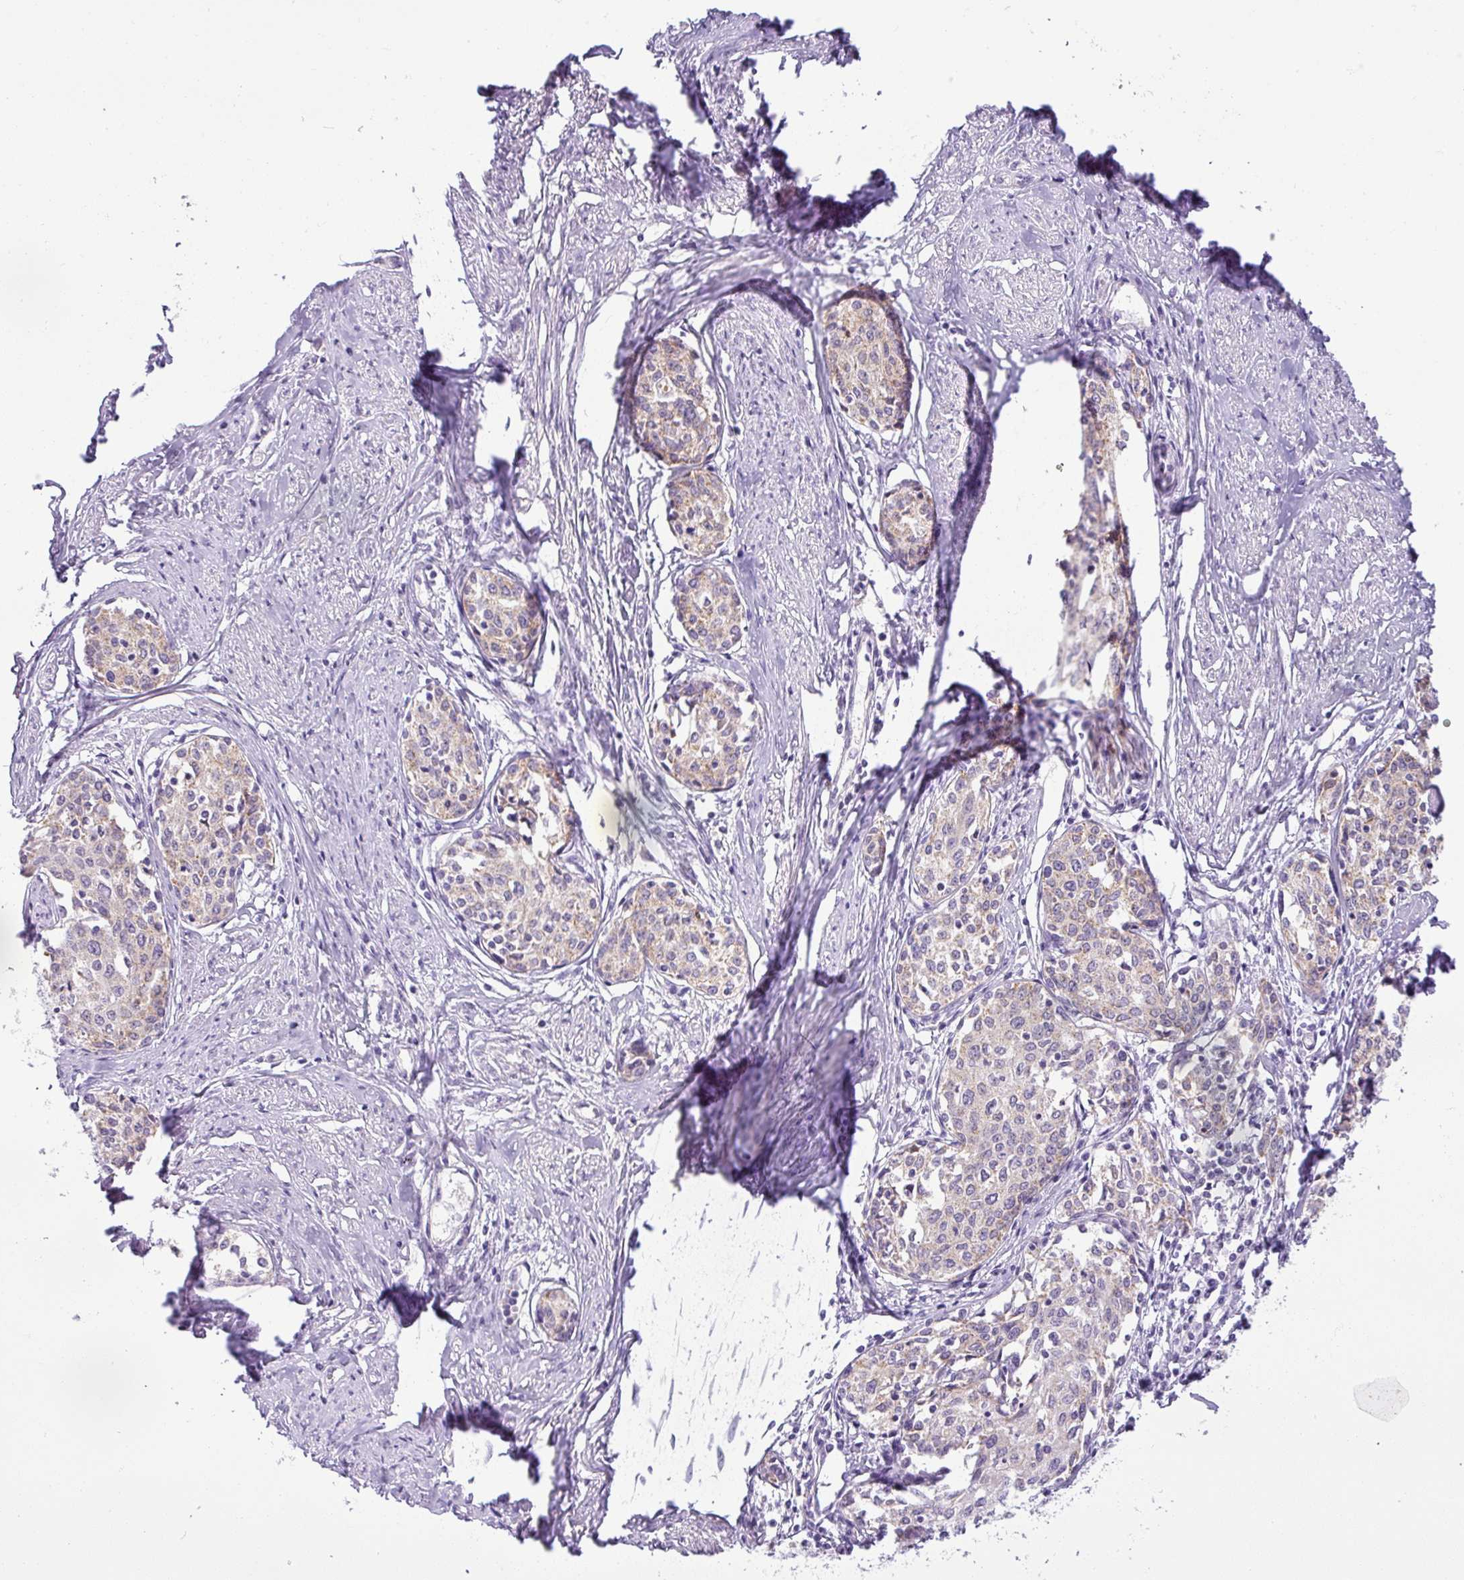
{"staining": {"intensity": "weak", "quantity": "25%-75%", "location": "cytoplasmic/membranous"}, "tissue": "cervical cancer", "cell_type": "Tumor cells", "image_type": "cancer", "snomed": [{"axis": "morphology", "description": "Squamous cell carcinoma, NOS"}, {"axis": "morphology", "description": "Adenocarcinoma, NOS"}, {"axis": "topography", "description": "Cervix"}], "caption": "The micrograph shows immunohistochemical staining of cervical cancer. There is weak cytoplasmic/membranous positivity is identified in about 25%-75% of tumor cells.", "gene": "HMCN2", "patient": {"sex": "female", "age": 52}}